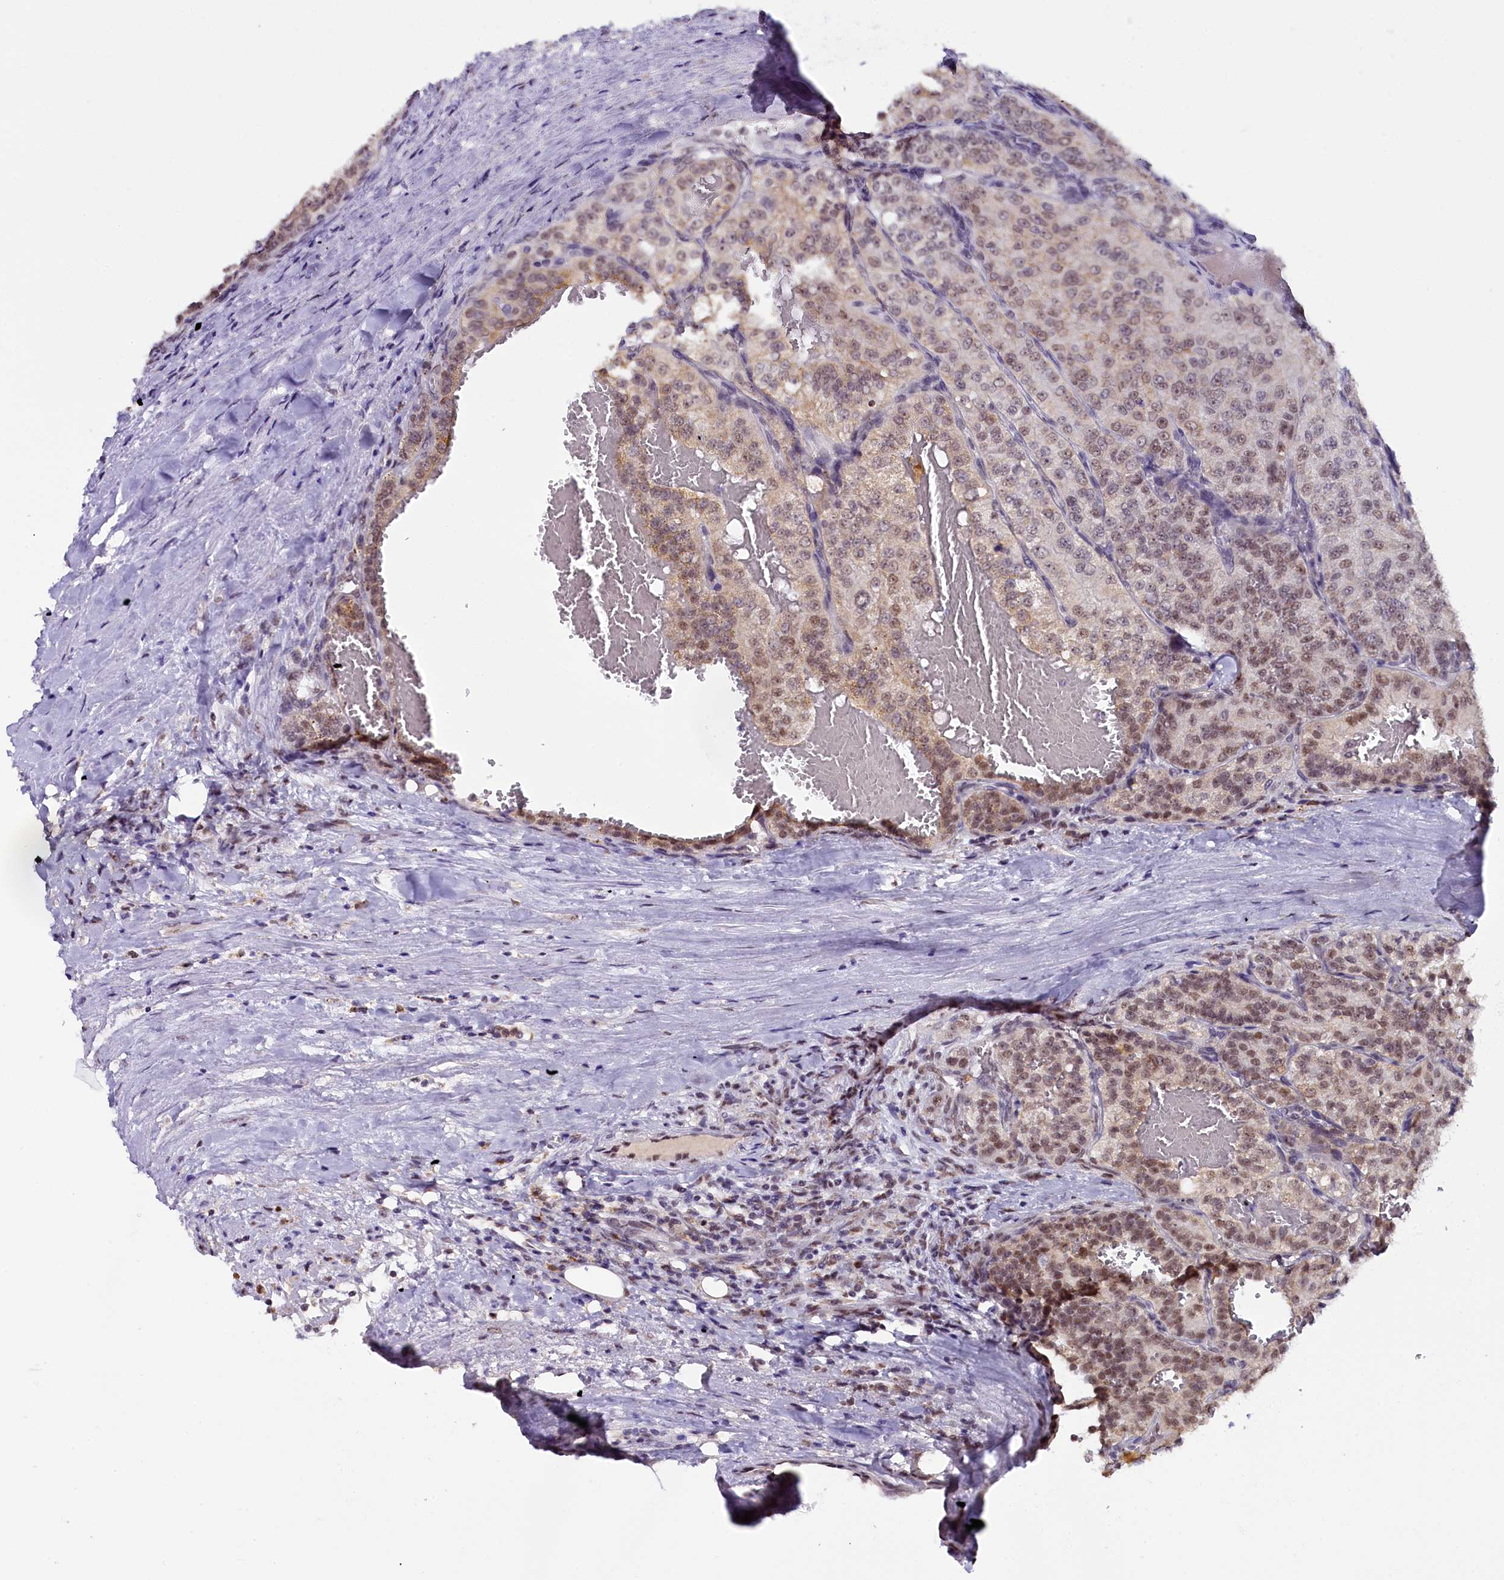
{"staining": {"intensity": "moderate", "quantity": "<25%", "location": "cytoplasmic/membranous,nuclear"}, "tissue": "renal cancer", "cell_type": "Tumor cells", "image_type": "cancer", "snomed": [{"axis": "morphology", "description": "Adenocarcinoma, NOS"}, {"axis": "topography", "description": "Kidney"}], "caption": "Immunohistochemical staining of human adenocarcinoma (renal) reveals low levels of moderate cytoplasmic/membranous and nuclear expression in about <25% of tumor cells.", "gene": "NCBP1", "patient": {"sex": "female", "age": 63}}